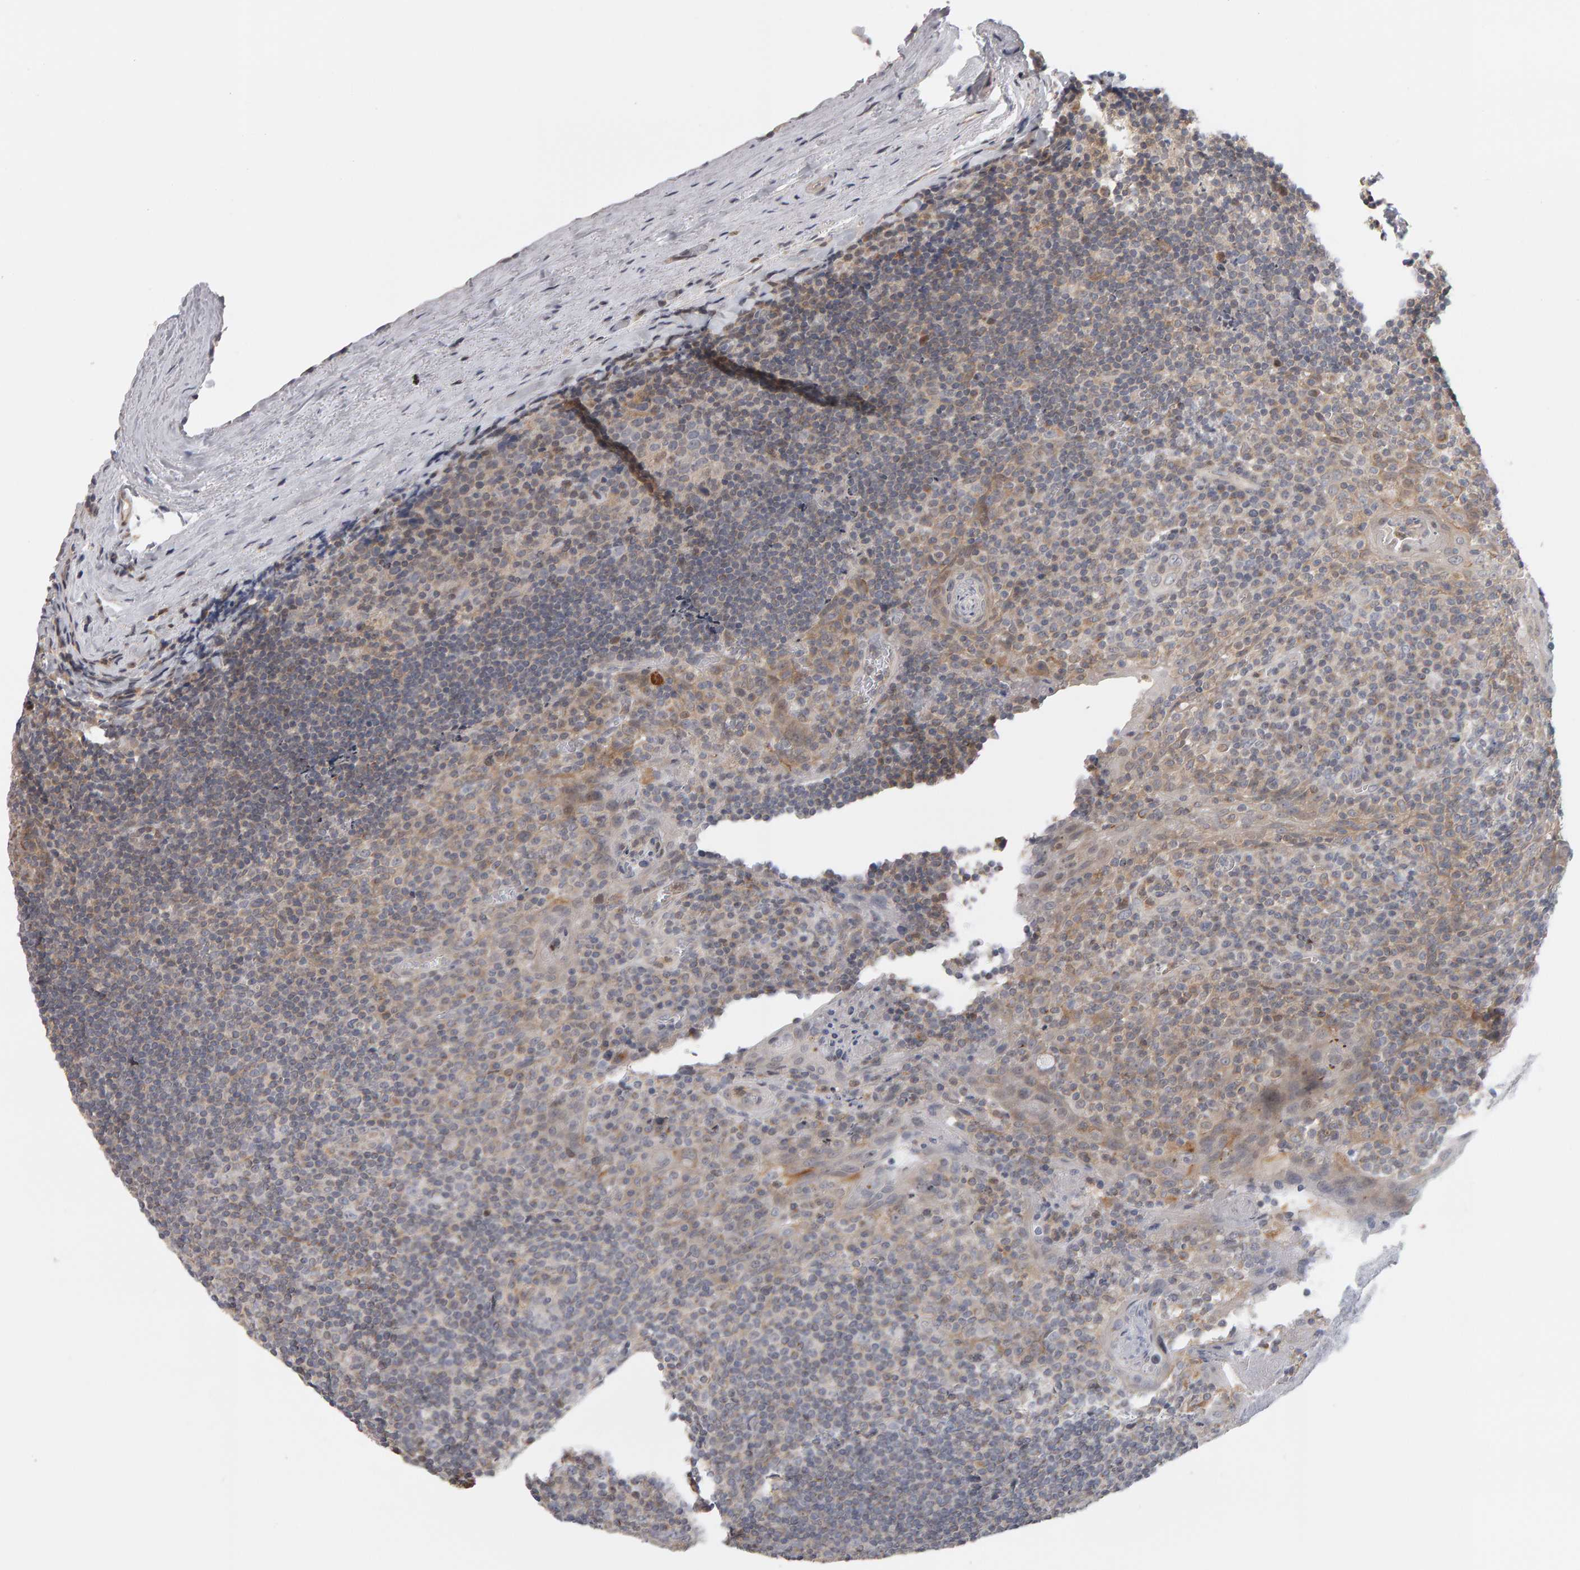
{"staining": {"intensity": "weak", "quantity": "<25%", "location": "cytoplasmic/membranous"}, "tissue": "tonsil", "cell_type": "Germinal center cells", "image_type": "normal", "snomed": [{"axis": "morphology", "description": "Normal tissue, NOS"}, {"axis": "topography", "description": "Tonsil"}], "caption": "This is an IHC image of normal tonsil. There is no positivity in germinal center cells.", "gene": "MSRA", "patient": {"sex": "male", "age": 37}}